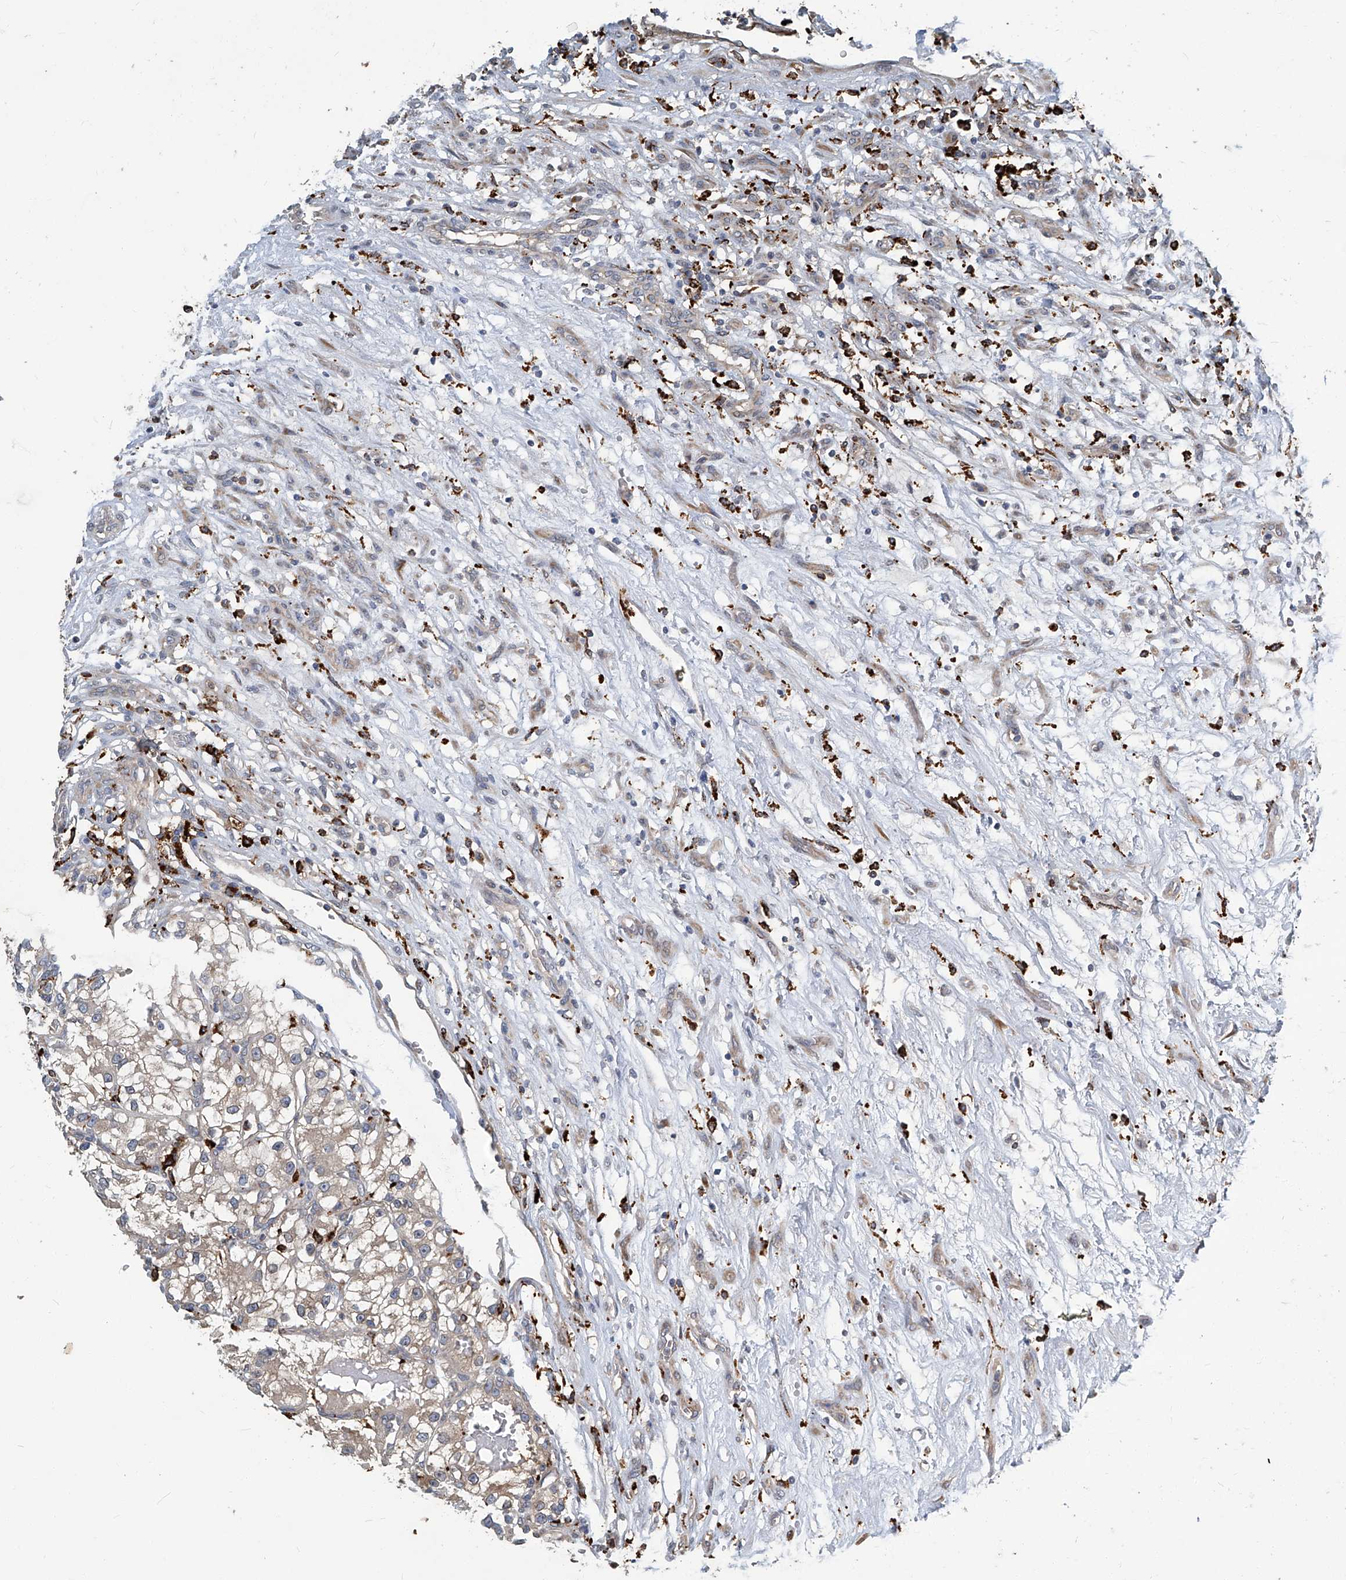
{"staining": {"intensity": "negative", "quantity": "none", "location": "none"}, "tissue": "renal cancer", "cell_type": "Tumor cells", "image_type": "cancer", "snomed": [{"axis": "morphology", "description": "Adenocarcinoma, NOS"}, {"axis": "topography", "description": "Kidney"}], "caption": "Renal cancer was stained to show a protein in brown. There is no significant expression in tumor cells.", "gene": "FAM167A", "patient": {"sex": "female", "age": 57}}